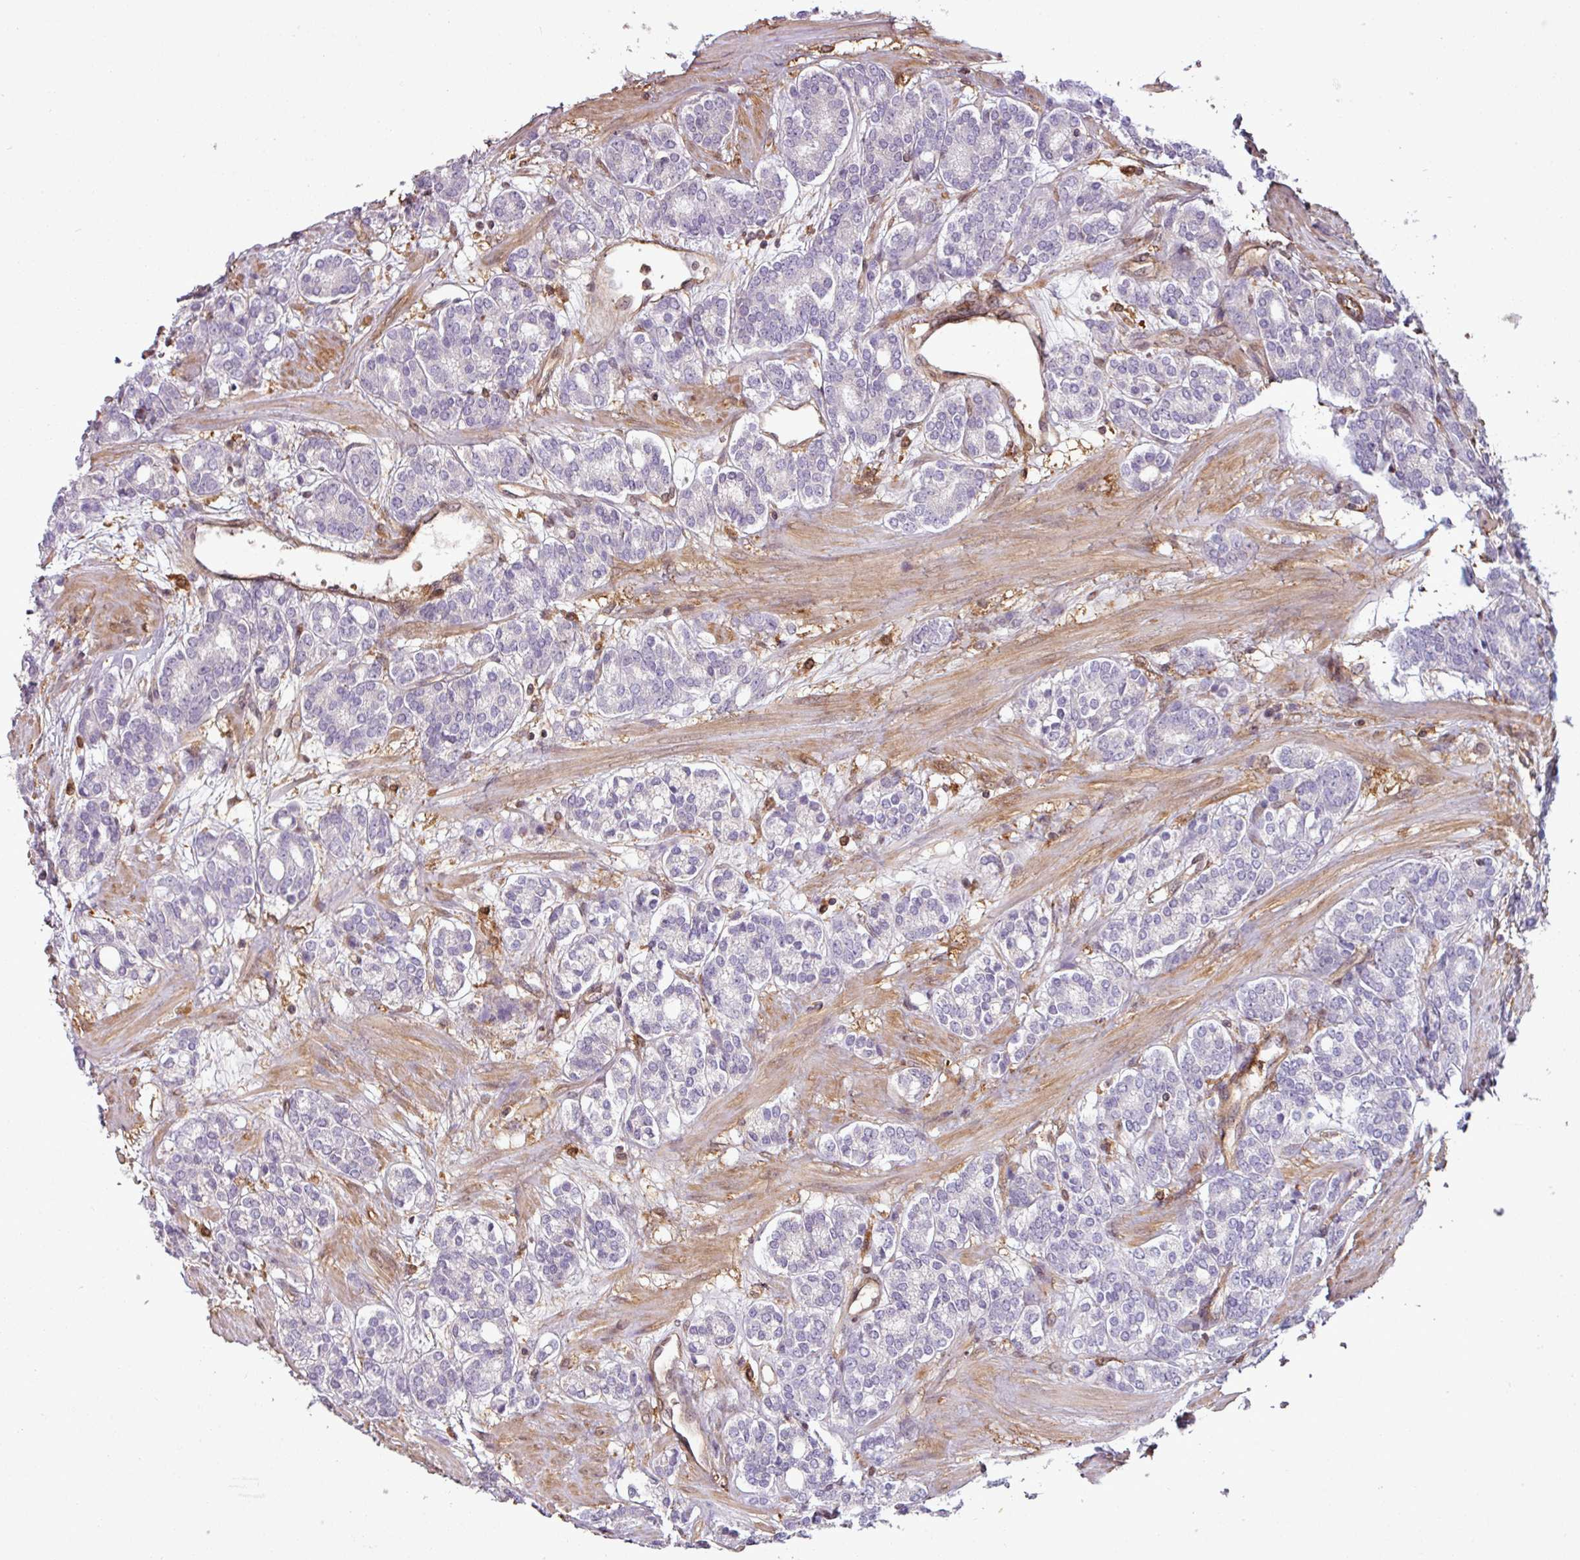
{"staining": {"intensity": "negative", "quantity": "none", "location": "none"}, "tissue": "prostate cancer", "cell_type": "Tumor cells", "image_type": "cancer", "snomed": [{"axis": "morphology", "description": "Adenocarcinoma, High grade"}, {"axis": "topography", "description": "Prostate"}], "caption": "High magnification brightfield microscopy of prostate cancer stained with DAB (3,3'-diaminobenzidine) (brown) and counterstained with hematoxylin (blue): tumor cells show no significant positivity. Nuclei are stained in blue.", "gene": "SH3BGRL", "patient": {"sex": "male", "age": 62}}